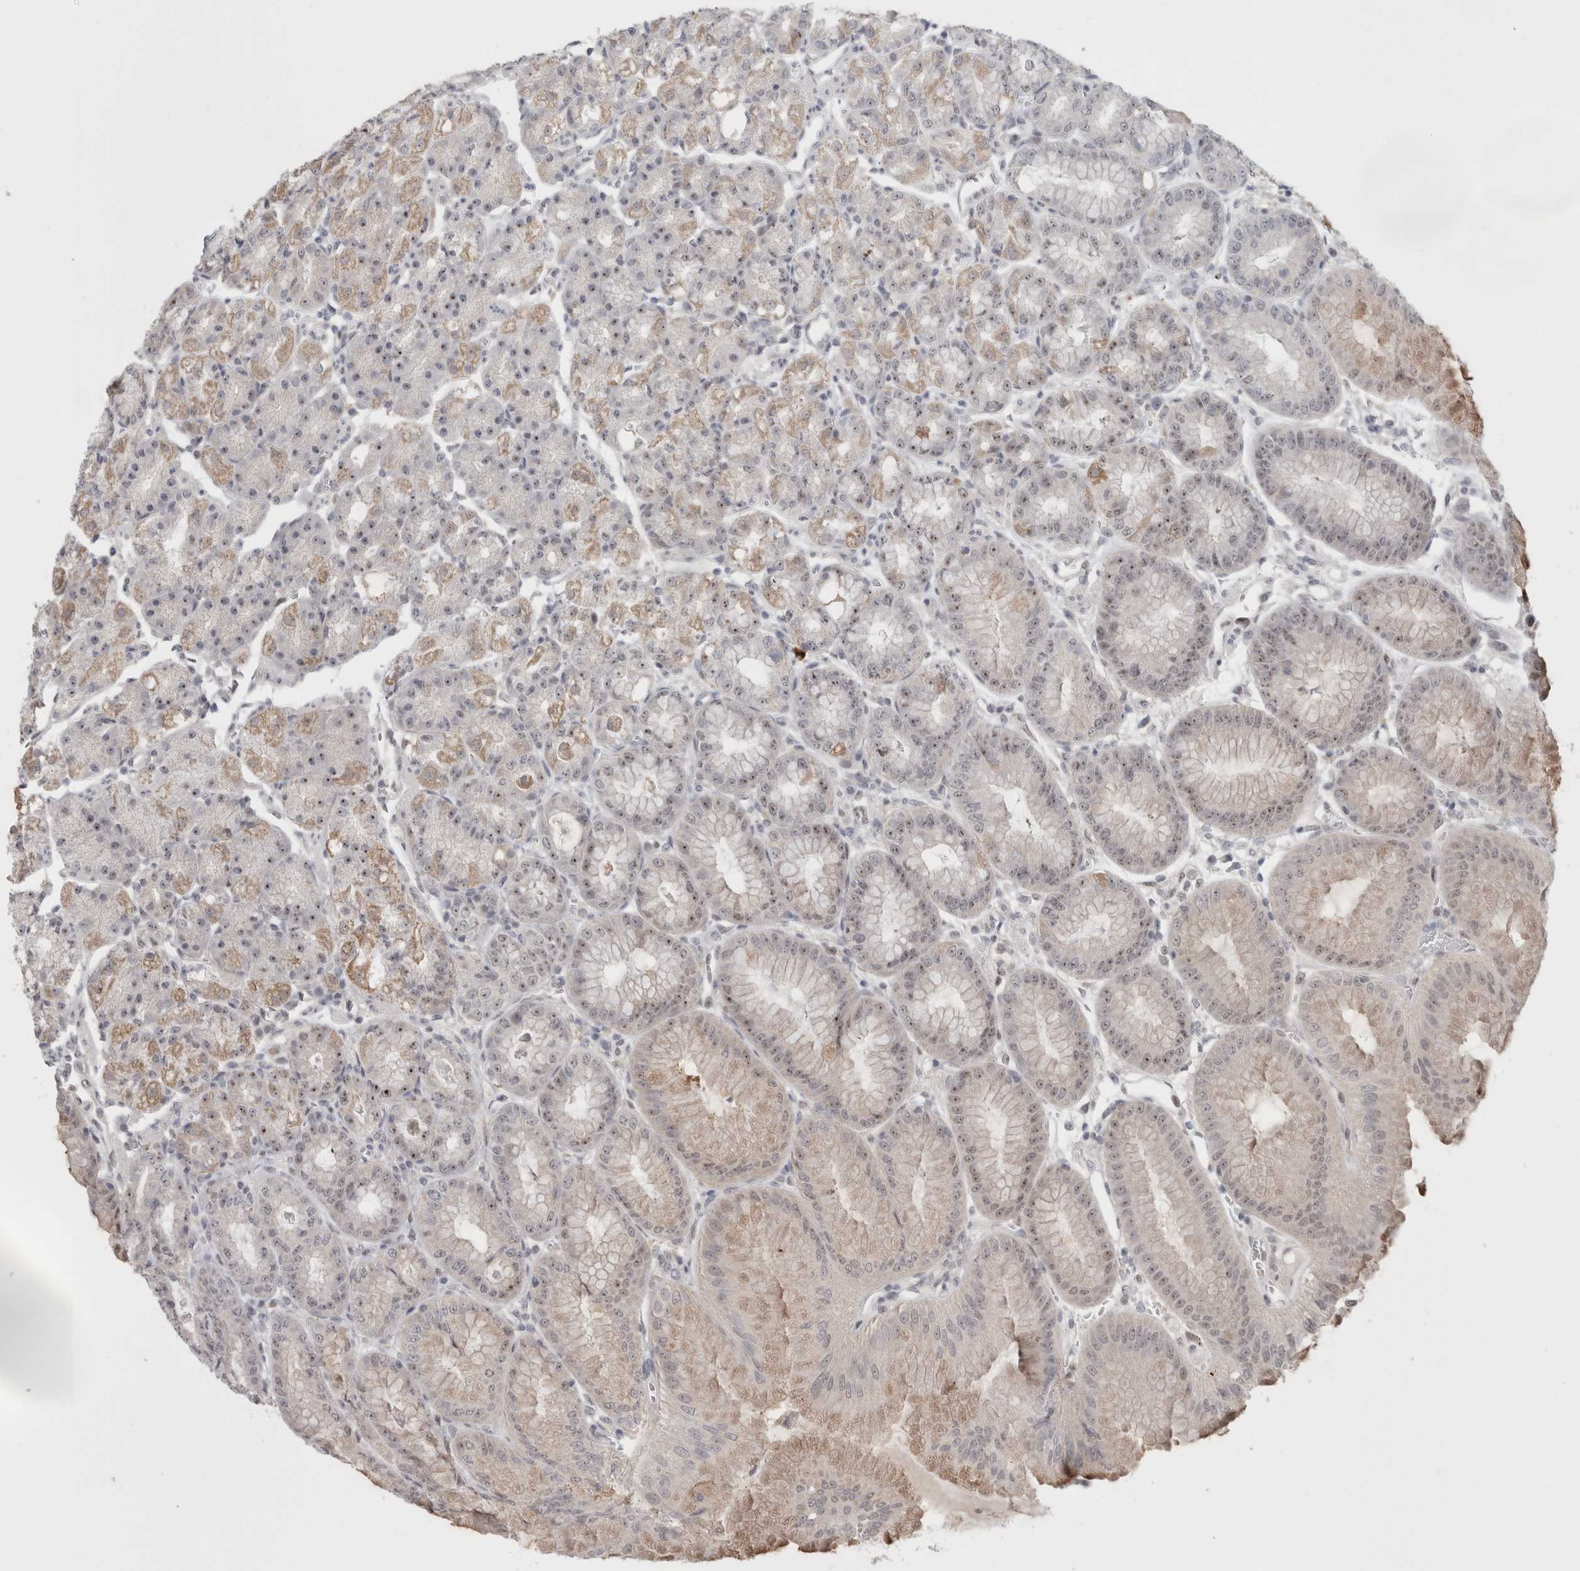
{"staining": {"intensity": "weak", "quantity": ">75%", "location": "cytoplasmic/membranous,nuclear"}, "tissue": "stomach", "cell_type": "Glandular cells", "image_type": "normal", "snomed": [{"axis": "morphology", "description": "Normal tissue, NOS"}, {"axis": "topography", "description": "Stomach, lower"}], "caption": "IHC staining of benign stomach, which exhibits low levels of weak cytoplasmic/membranous,nuclear positivity in about >75% of glandular cells indicating weak cytoplasmic/membranous,nuclear protein staining. The staining was performed using DAB (3,3'-diaminobenzidine) (brown) for protein detection and nuclei were counterstained in hematoxylin (blue).", "gene": "SENP6", "patient": {"sex": "male", "age": 71}}